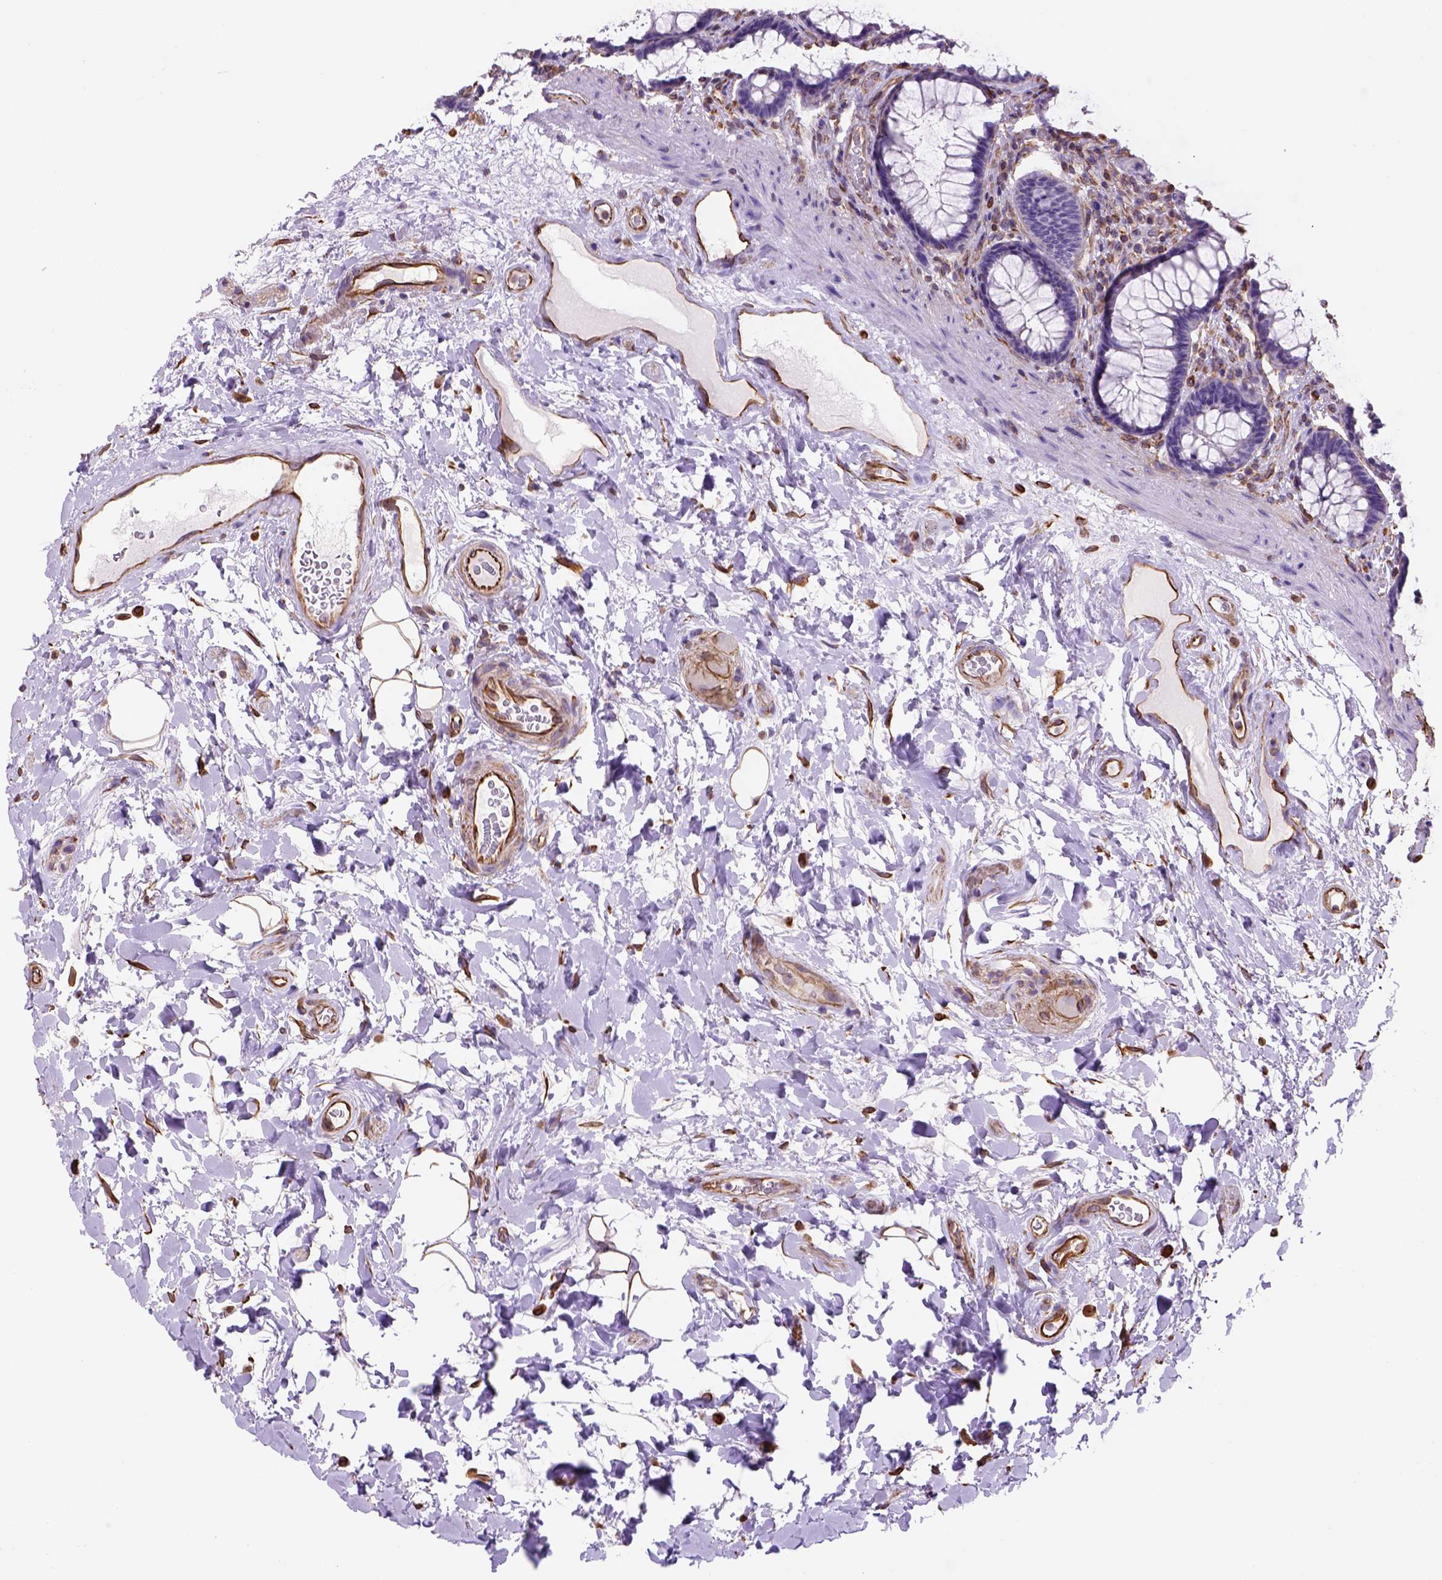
{"staining": {"intensity": "negative", "quantity": "none", "location": "none"}, "tissue": "rectum", "cell_type": "Glandular cells", "image_type": "normal", "snomed": [{"axis": "morphology", "description": "Normal tissue, NOS"}, {"axis": "topography", "description": "Rectum"}], "caption": "Rectum stained for a protein using immunohistochemistry (IHC) shows no expression glandular cells.", "gene": "ZZZ3", "patient": {"sex": "male", "age": 72}}